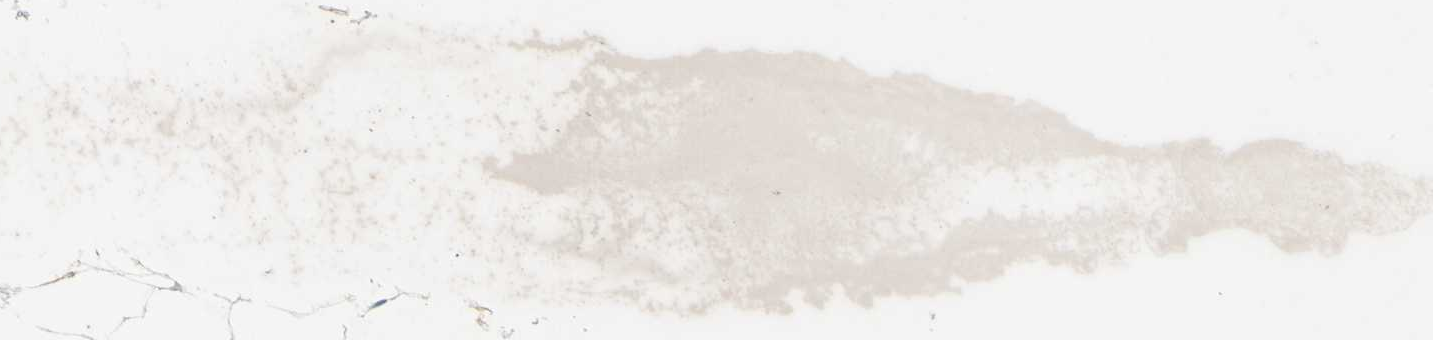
{"staining": {"intensity": "negative", "quantity": "none", "location": "none"}, "tissue": "adipose tissue", "cell_type": "Adipocytes", "image_type": "normal", "snomed": [{"axis": "morphology", "description": "Normal tissue, NOS"}, {"axis": "topography", "description": "Breast"}, {"axis": "topography", "description": "Adipose tissue"}], "caption": "DAB (3,3'-diaminobenzidine) immunohistochemical staining of normal human adipose tissue shows no significant staining in adipocytes. (Brightfield microscopy of DAB immunohistochemistry at high magnification).", "gene": "GDF15", "patient": {"sex": "female", "age": 25}}